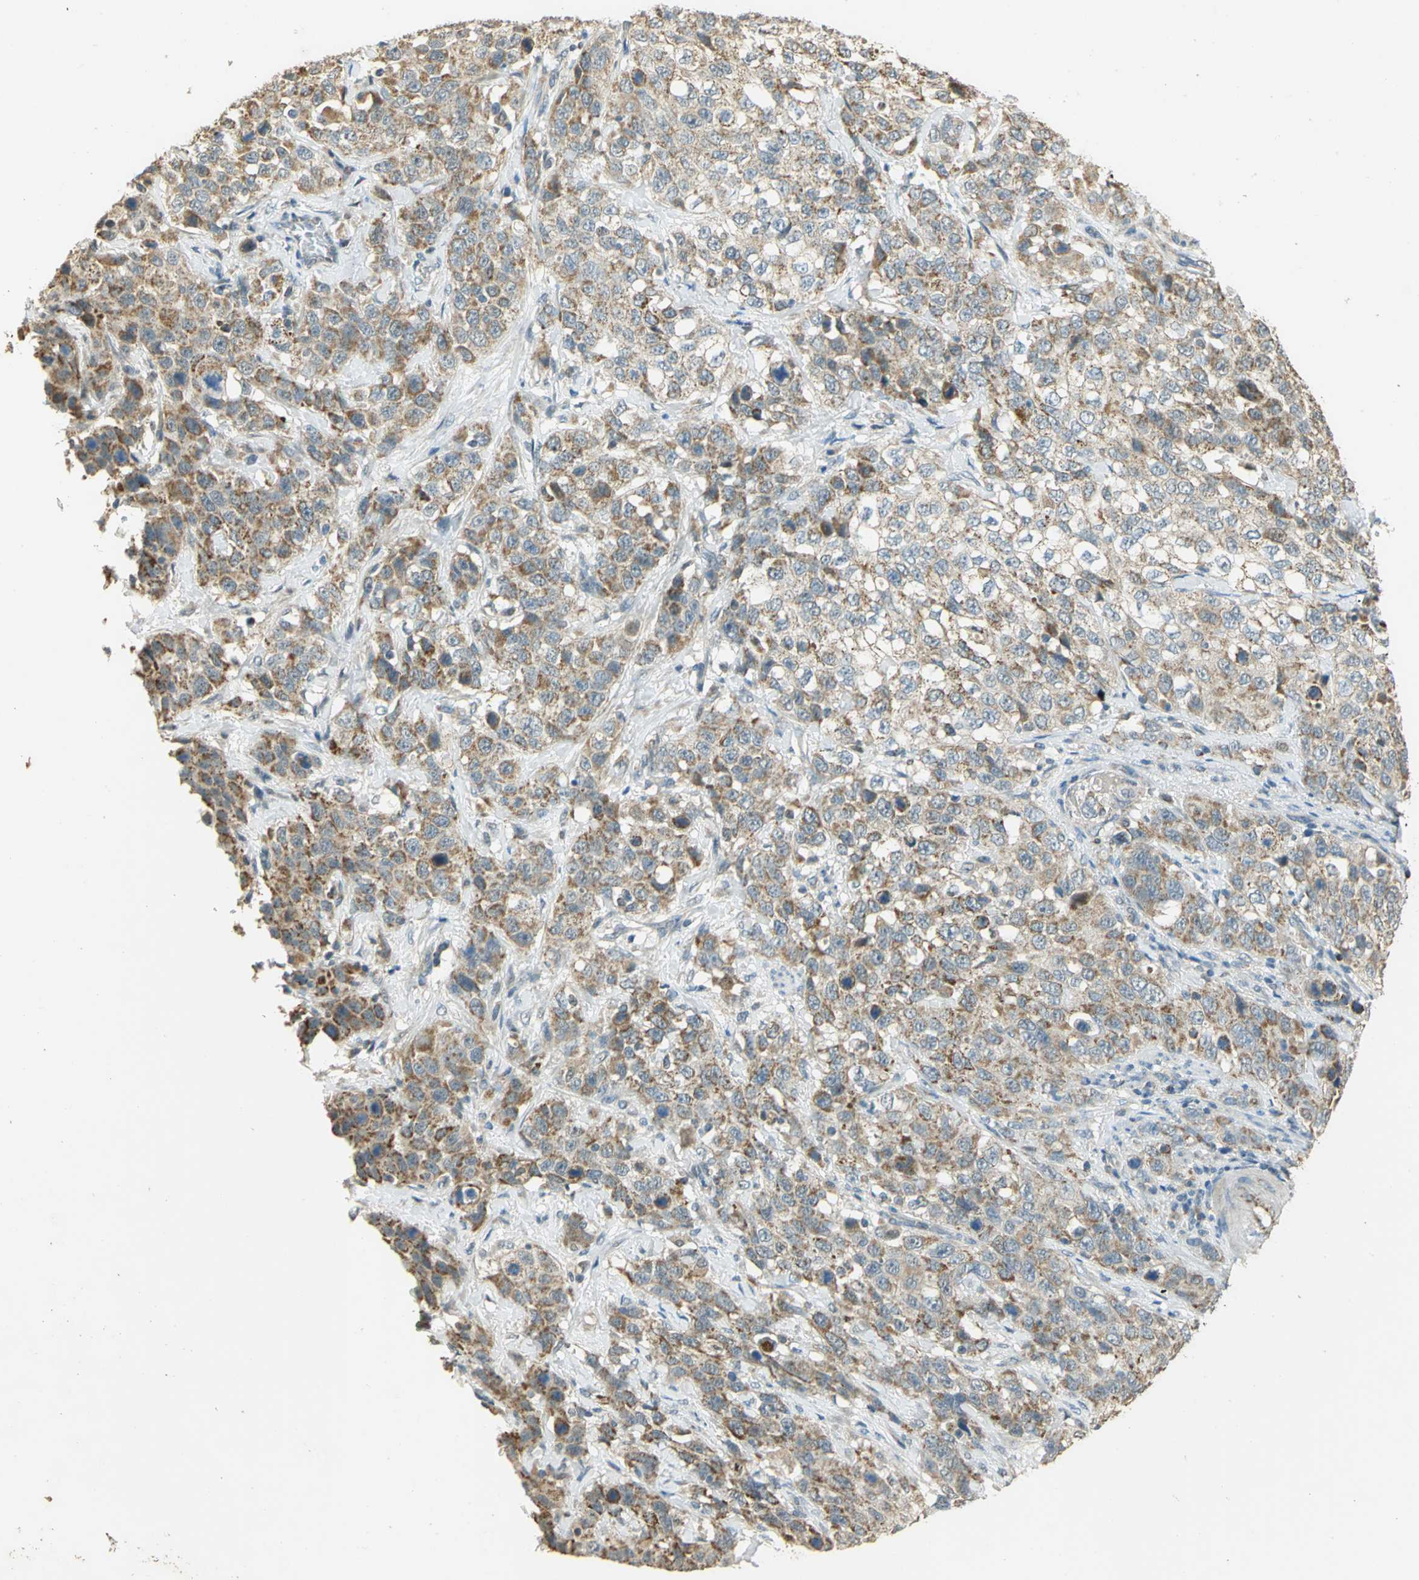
{"staining": {"intensity": "weak", "quantity": ">75%", "location": "cytoplasmic/membranous"}, "tissue": "stomach cancer", "cell_type": "Tumor cells", "image_type": "cancer", "snomed": [{"axis": "morphology", "description": "Normal tissue, NOS"}, {"axis": "morphology", "description": "Adenocarcinoma, NOS"}, {"axis": "topography", "description": "Stomach"}], "caption": "DAB immunohistochemical staining of adenocarcinoma (stomach) shows weak cytoplasmic/membranous protein staining in approximately >75% of tumor cells. (DAB = brown stain, brightfield microscopy at high magnification).", "gene": "HDHD5", "patient": {"sex": "male", "age": 48}}